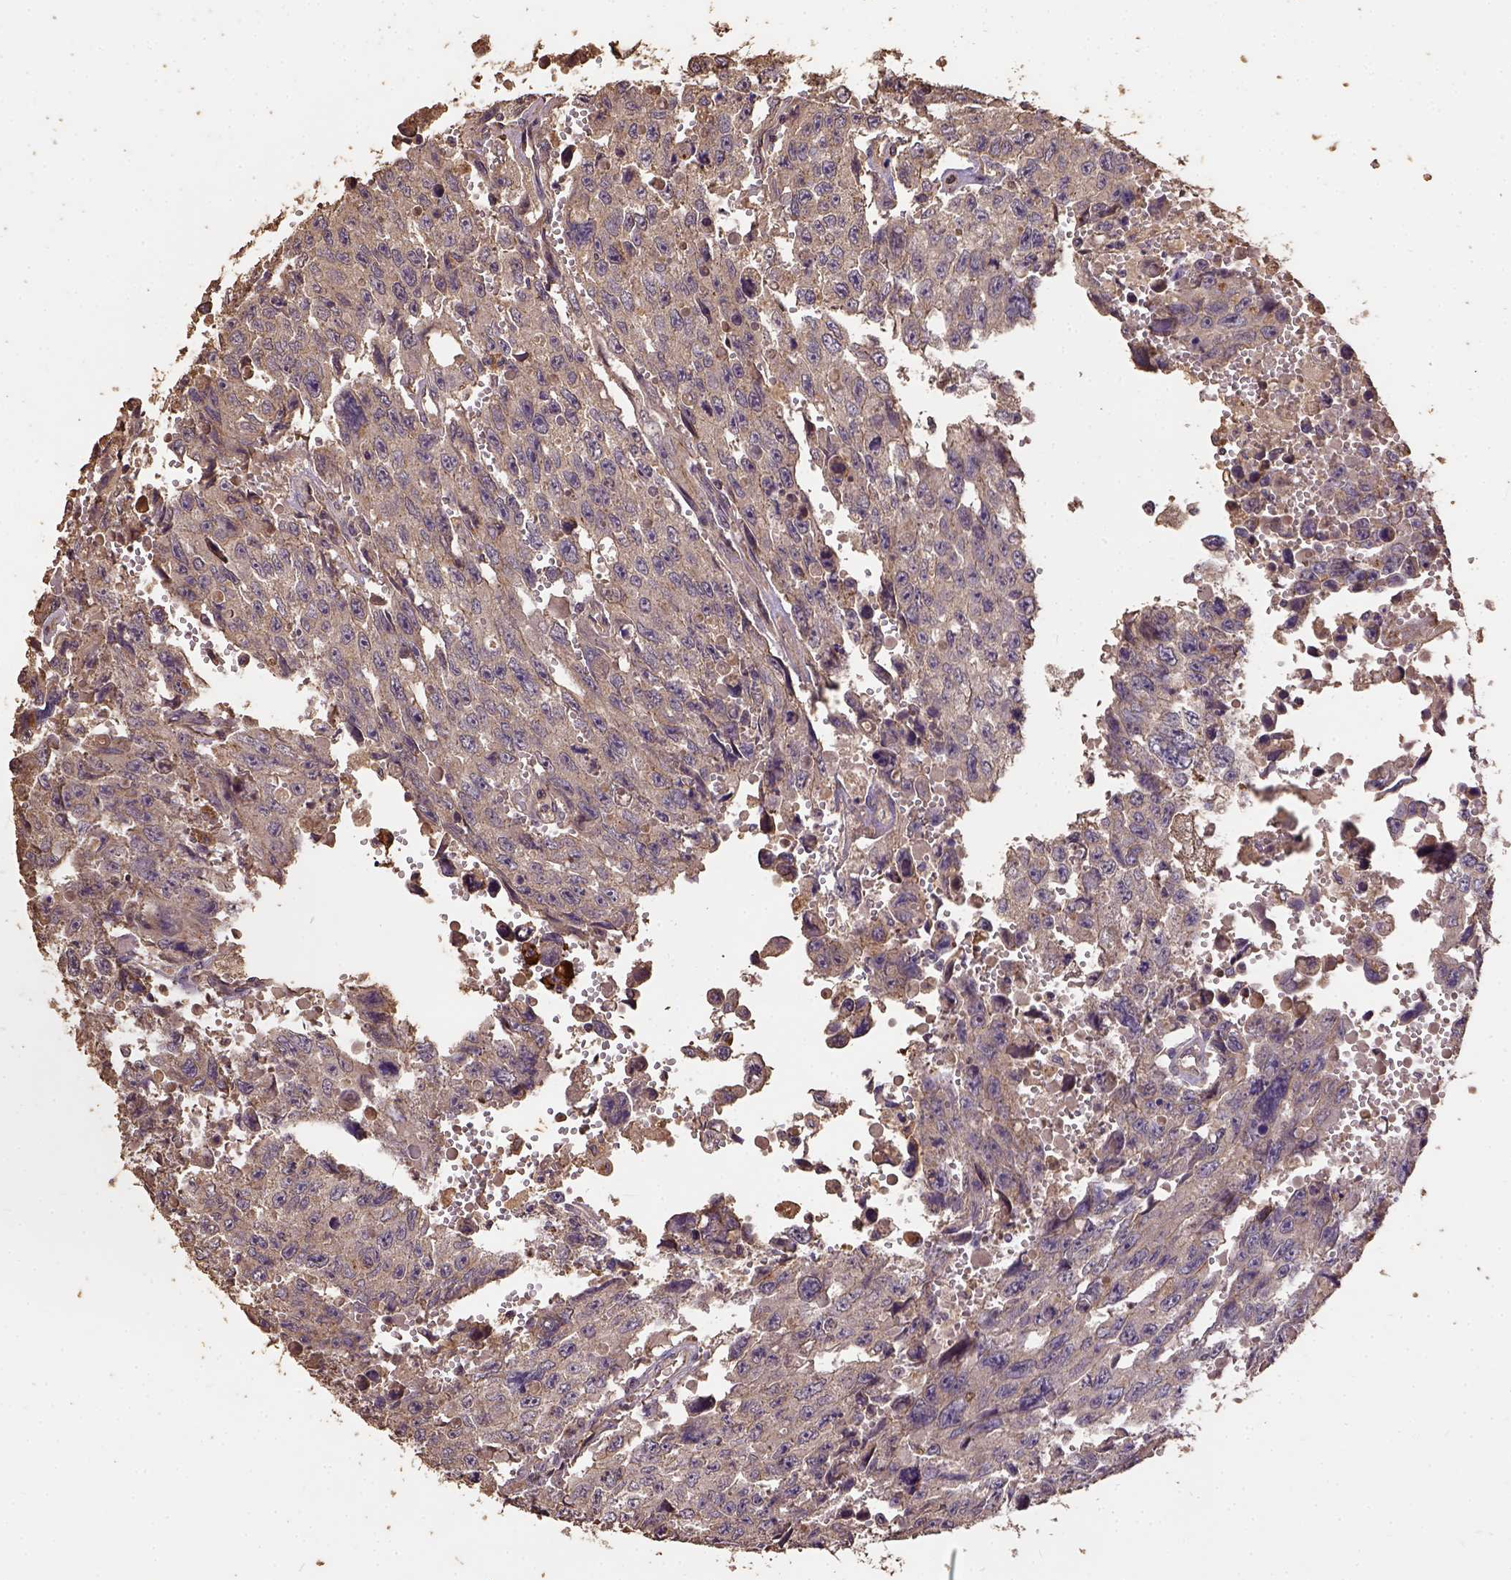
{"staining": {"intensity": "weak", "quantity": ">75%", "location": "cytoplasmic/membranous"}, "tissue": "testis cancer", "cell_type": "Tumor cells", "image_type": "cancer", "snomed": [{"axis": "morphology", "description": "Seminoma, NOS"}, {"axis": "topography", "description": "Testis"}], "caption": "Tumor cells exhibit low levels of weak cytoplasmic/membranous positivity in about >75% of cells in human testis cancer (seminoma).", "gene": "ATP1B3", "patient": {"sex": "male", "age": 26}}